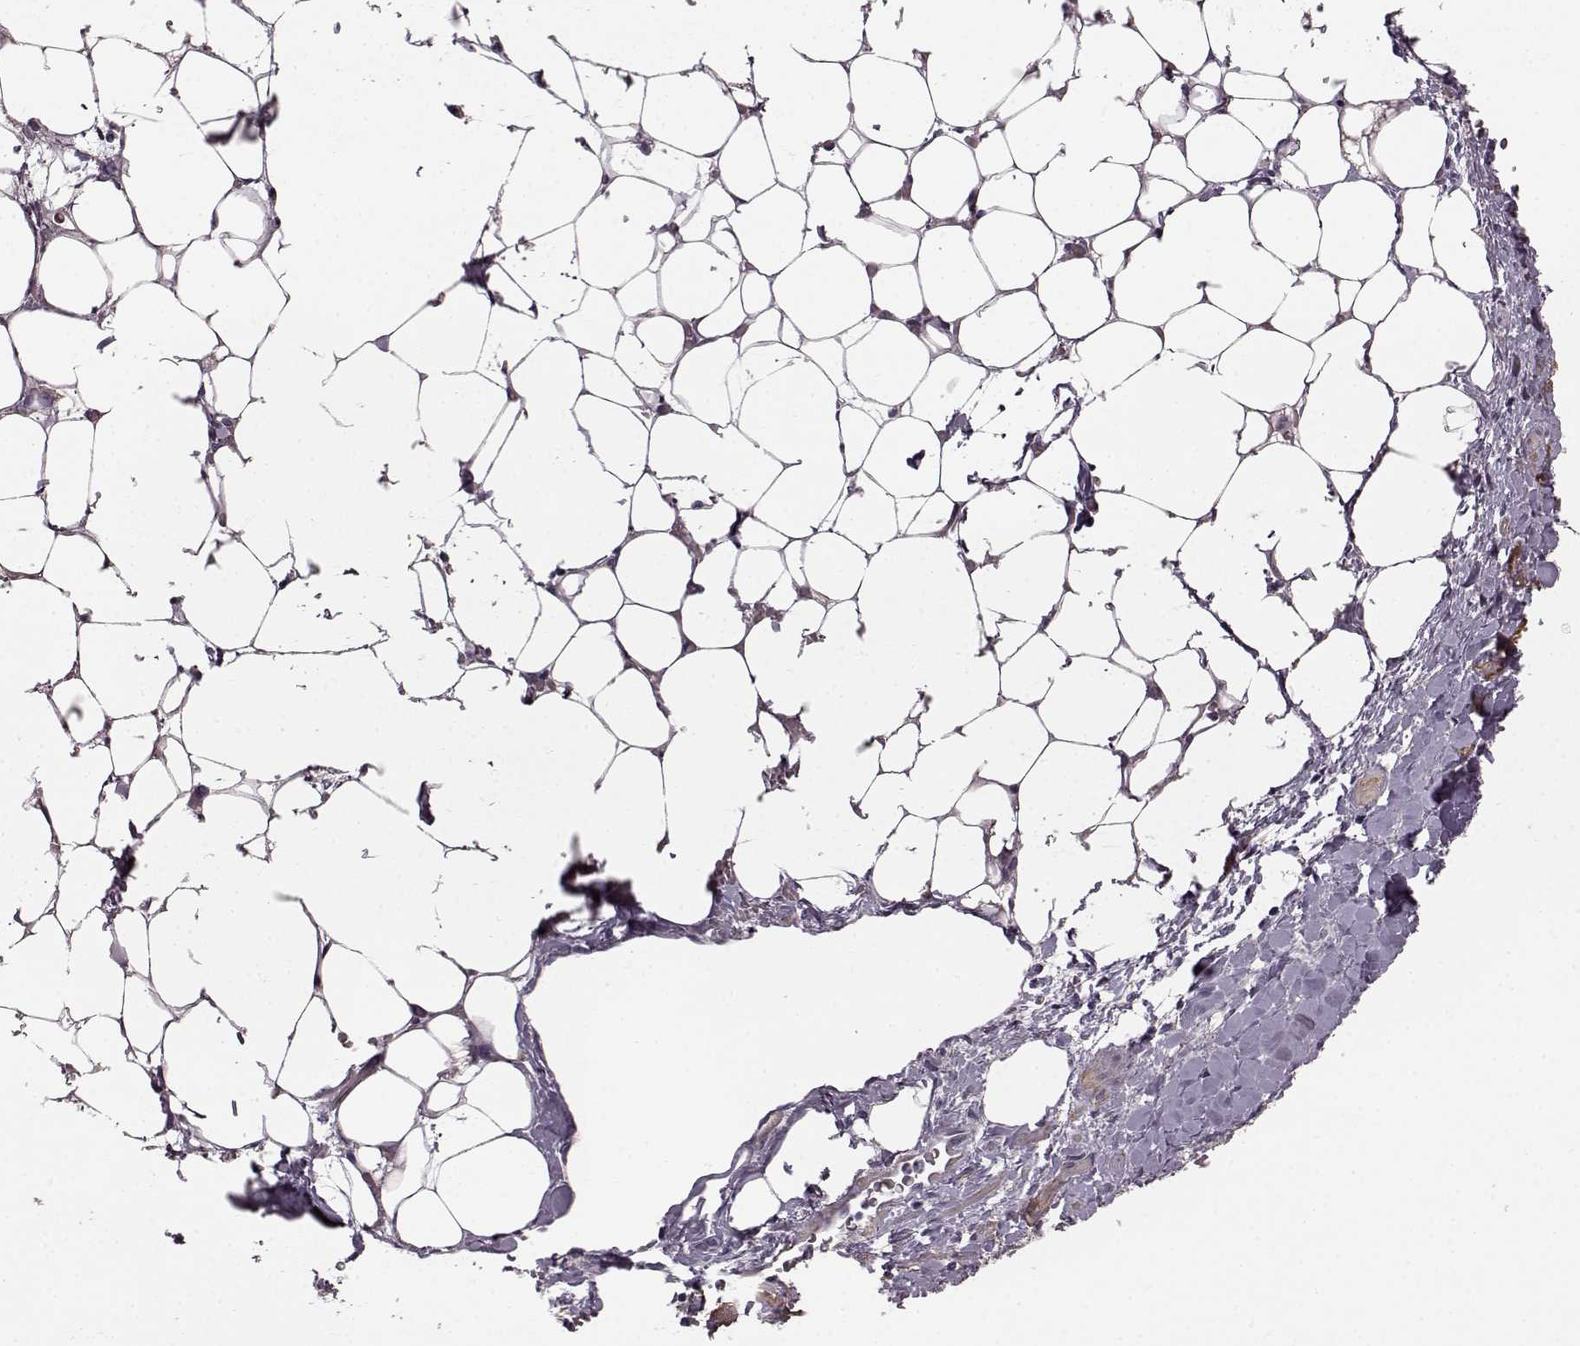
{"staining": {"intensity": "weak", "quantity": "<25%", "location": "cytoplasmic/membranous"}, "tissue": "adrenal gland", "cell_type": "Glandular cells", "image_type": "normal", "snomed": [{"axis": "morphology", "description": "Normal tissue, NOS"}, {"axis": "topography", "description": "Adrenal gland"}], "caption": "The image displays no significant staining in glandular cells of adrenal gland. (Stains: DAB (3,3'-diaminobenzidine) immunohistochemistry with hematoxylin counter stain, Microscopy: brightfield microscopy at high magnification).", "gene": "SLCO3A1", "patient": {"sex": "male", "age": 53}}